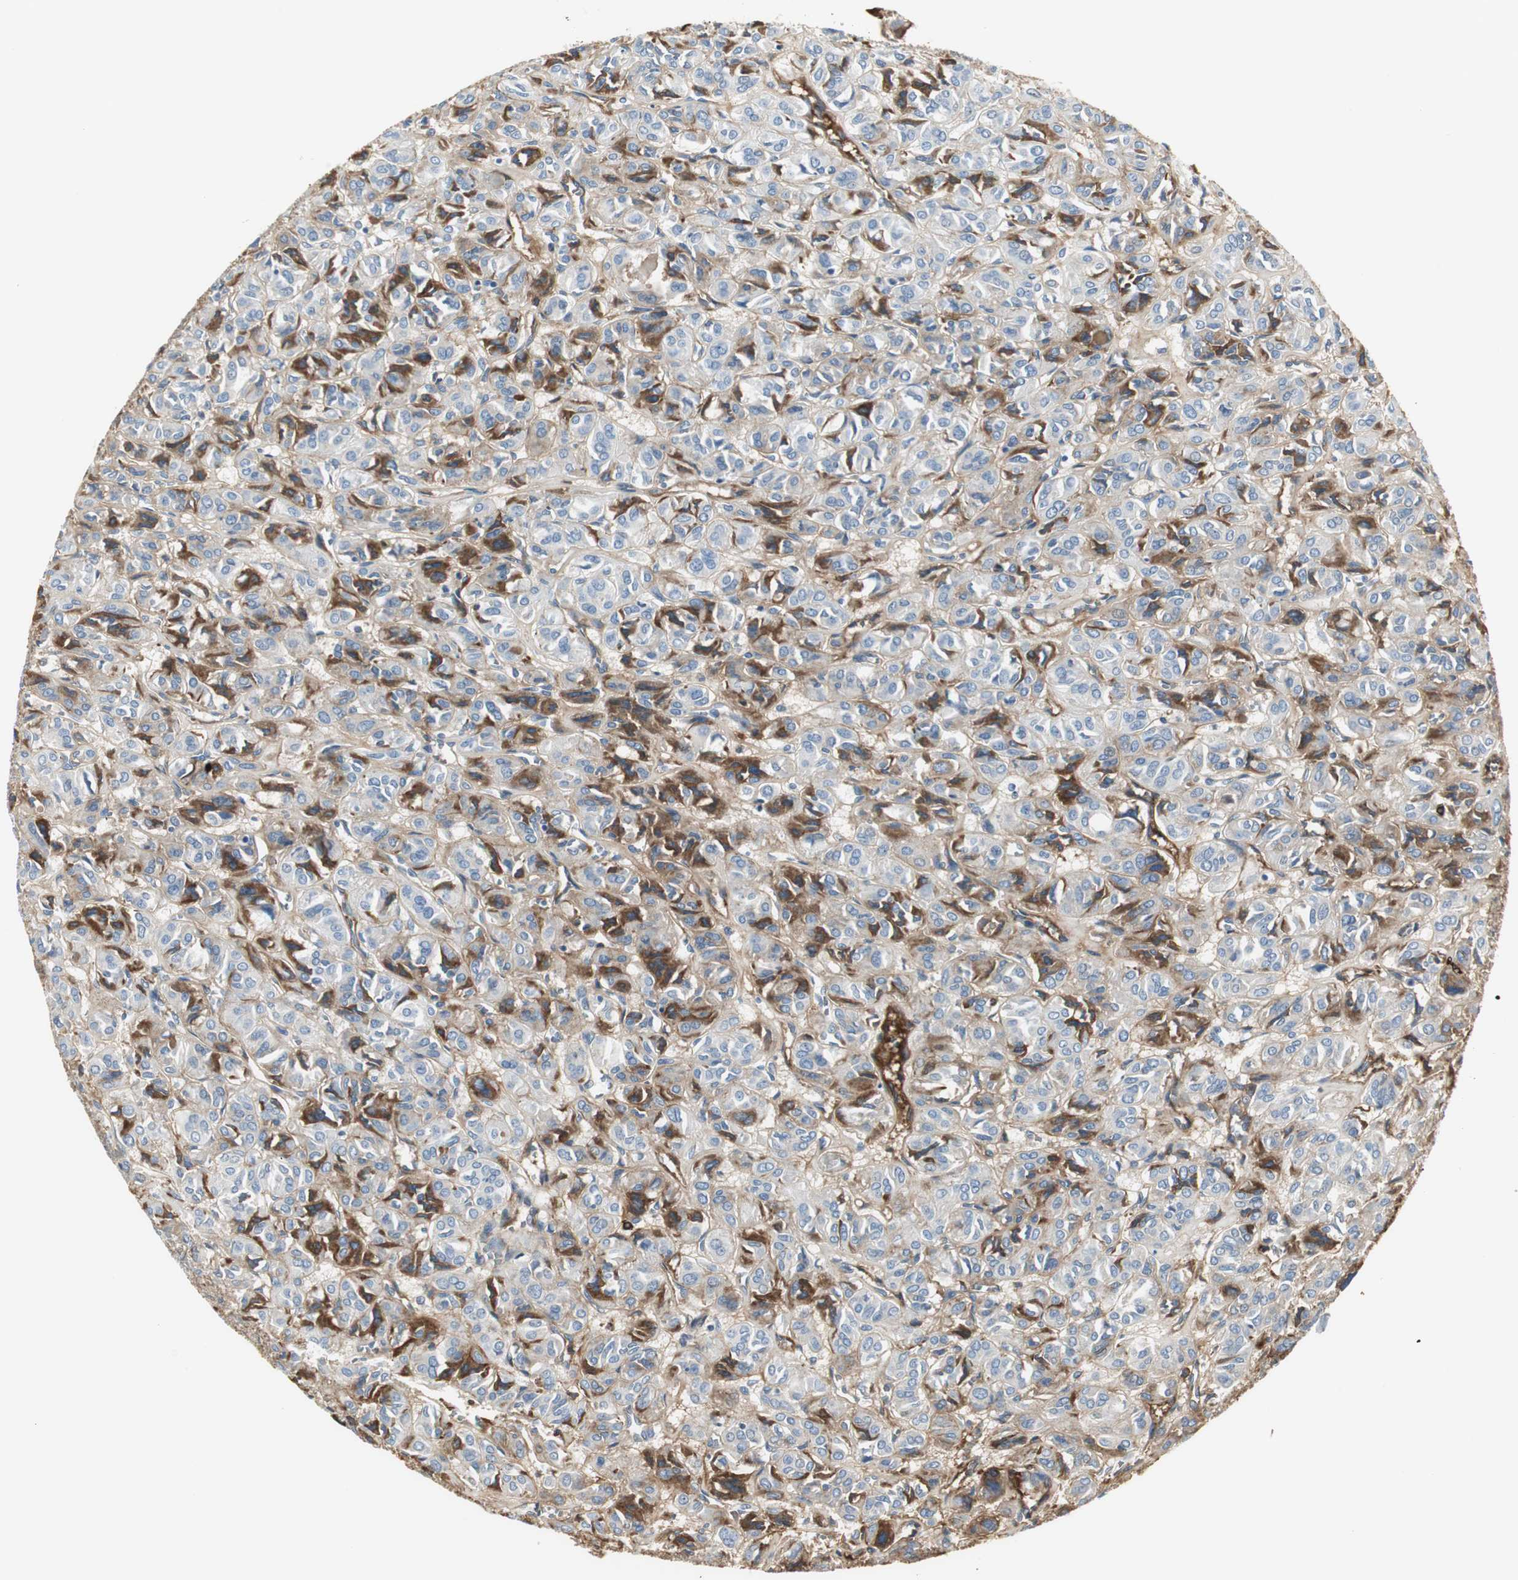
{"staining": {"intensity": "strong", "quantity": "25%-75%", "location": "cytoplasmic/membranous"}, "tissue": "thyroid cancer", "cell_type": "Tumor cells", "image_type": "cancer", "snomed": [{"axis": "morphology", "description": "Follicular adenoma carcinoma, NOS"}, {"axis": "topography", "description": "Thyroid gland"}], "caption": "Immunohistochemistry (IHC) staining of thyroid cancer, which reveals high levels of strong cytoplasmic/membranous positivity in approximately 25%-75% of tumor cells indicating strong cytoplasmic/membranous protein positivity. The staining was performed using DAB (brown) for protein detection and nuclei were counterstained in hematoxylin (blue).", "gene": "IGHA1", "patient": {"sex": "female", "age": 71}}